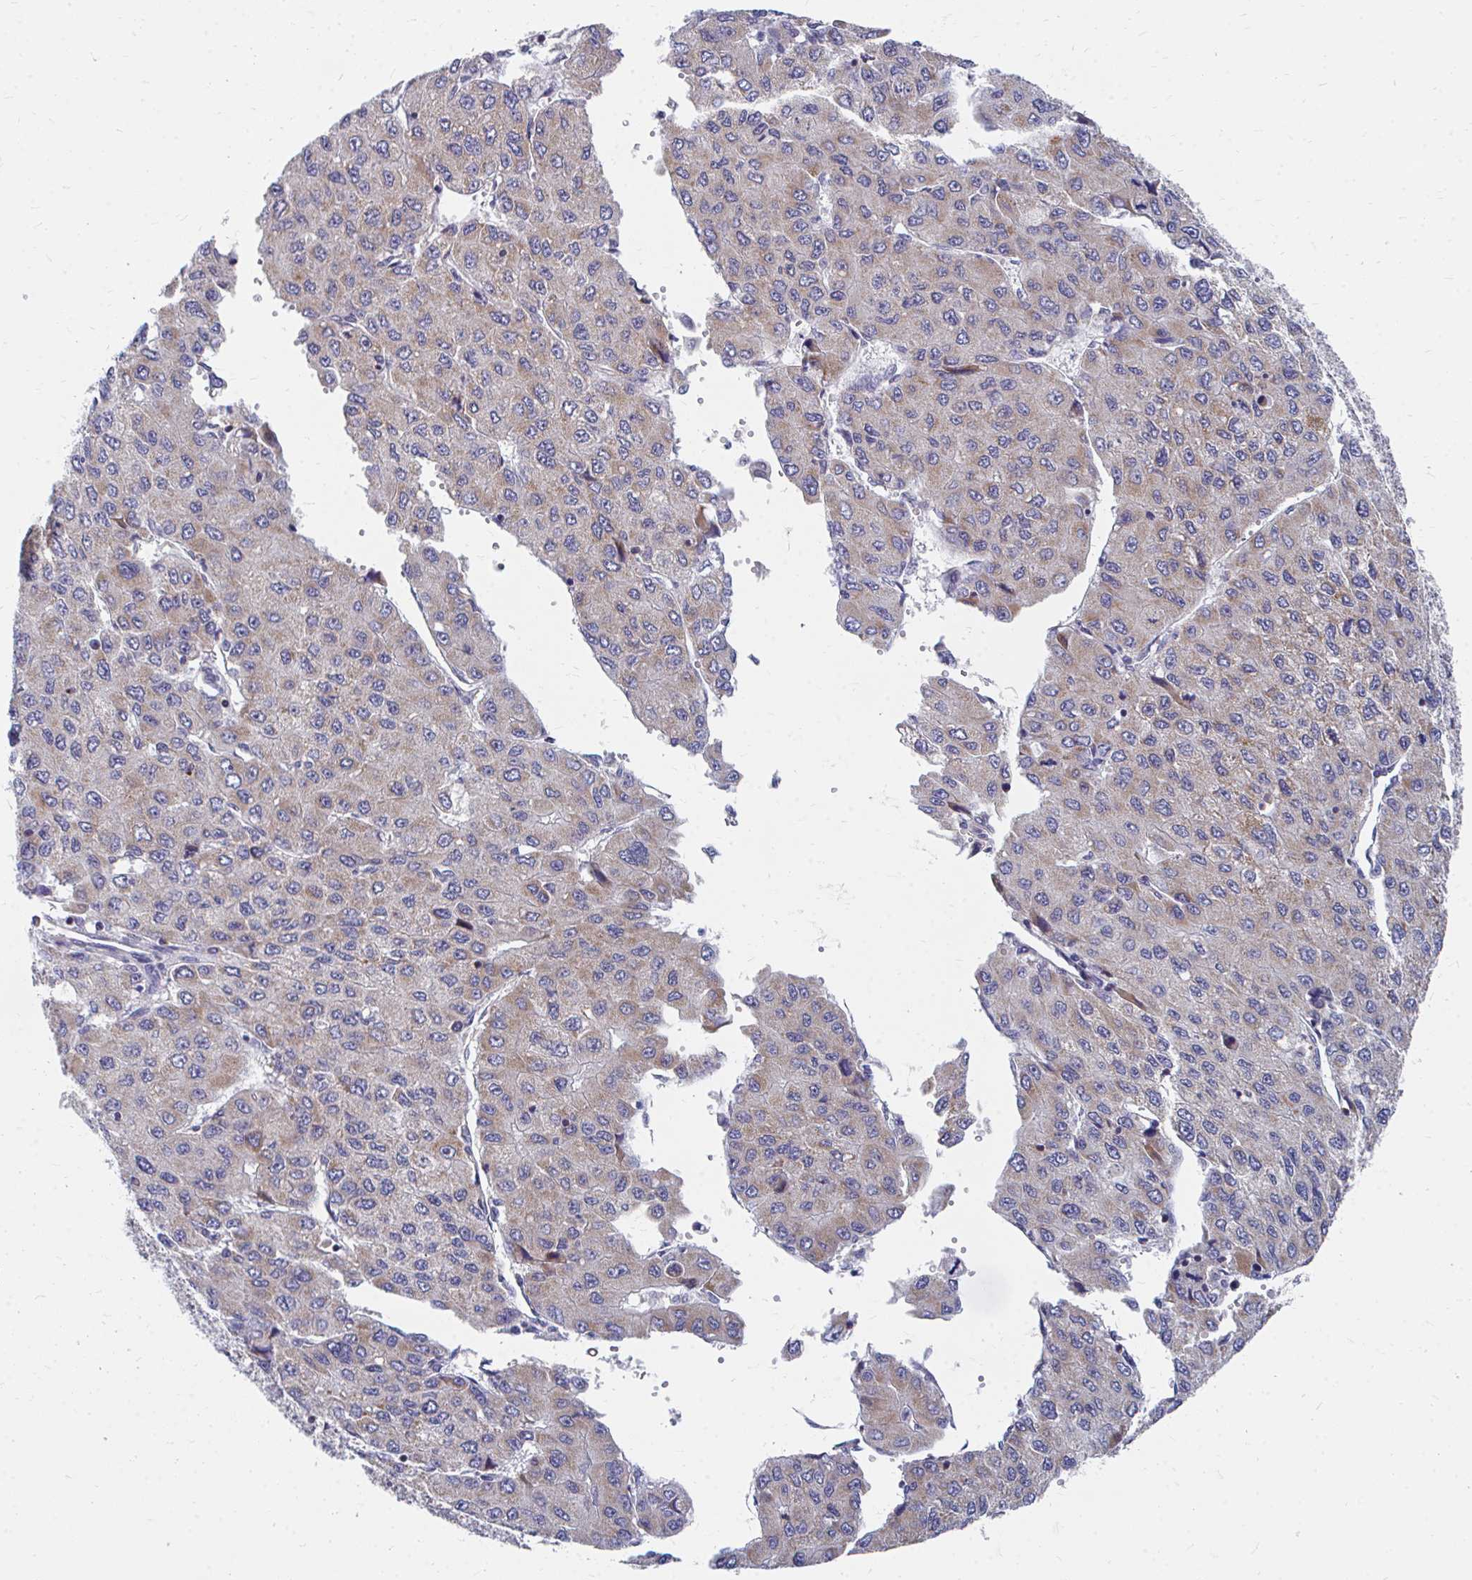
{"staining": {"intensity": "moderate", "quantity": "<25%", "location": "cytoplasmic/membranous"}, "tissue": "liver cancer", "cell_type": "Tumor cells", "image_type": "cancer", "snomed": [{"axis": "morphology", "description": "Carcinoma, Hepatocellular, NOS"}, {"axis": "topography", "description": "Liver"}], "caption": "An immunohistochemistry photomicrograph of tumor tissue is shown. Protein staining in brown labels moderate cytoplasmic/membranous positivity in hepatocellular carcinoma (liver) within tumor cells.", "gene": "PEX3", "patient": {"sex": "female", "age": 66}}